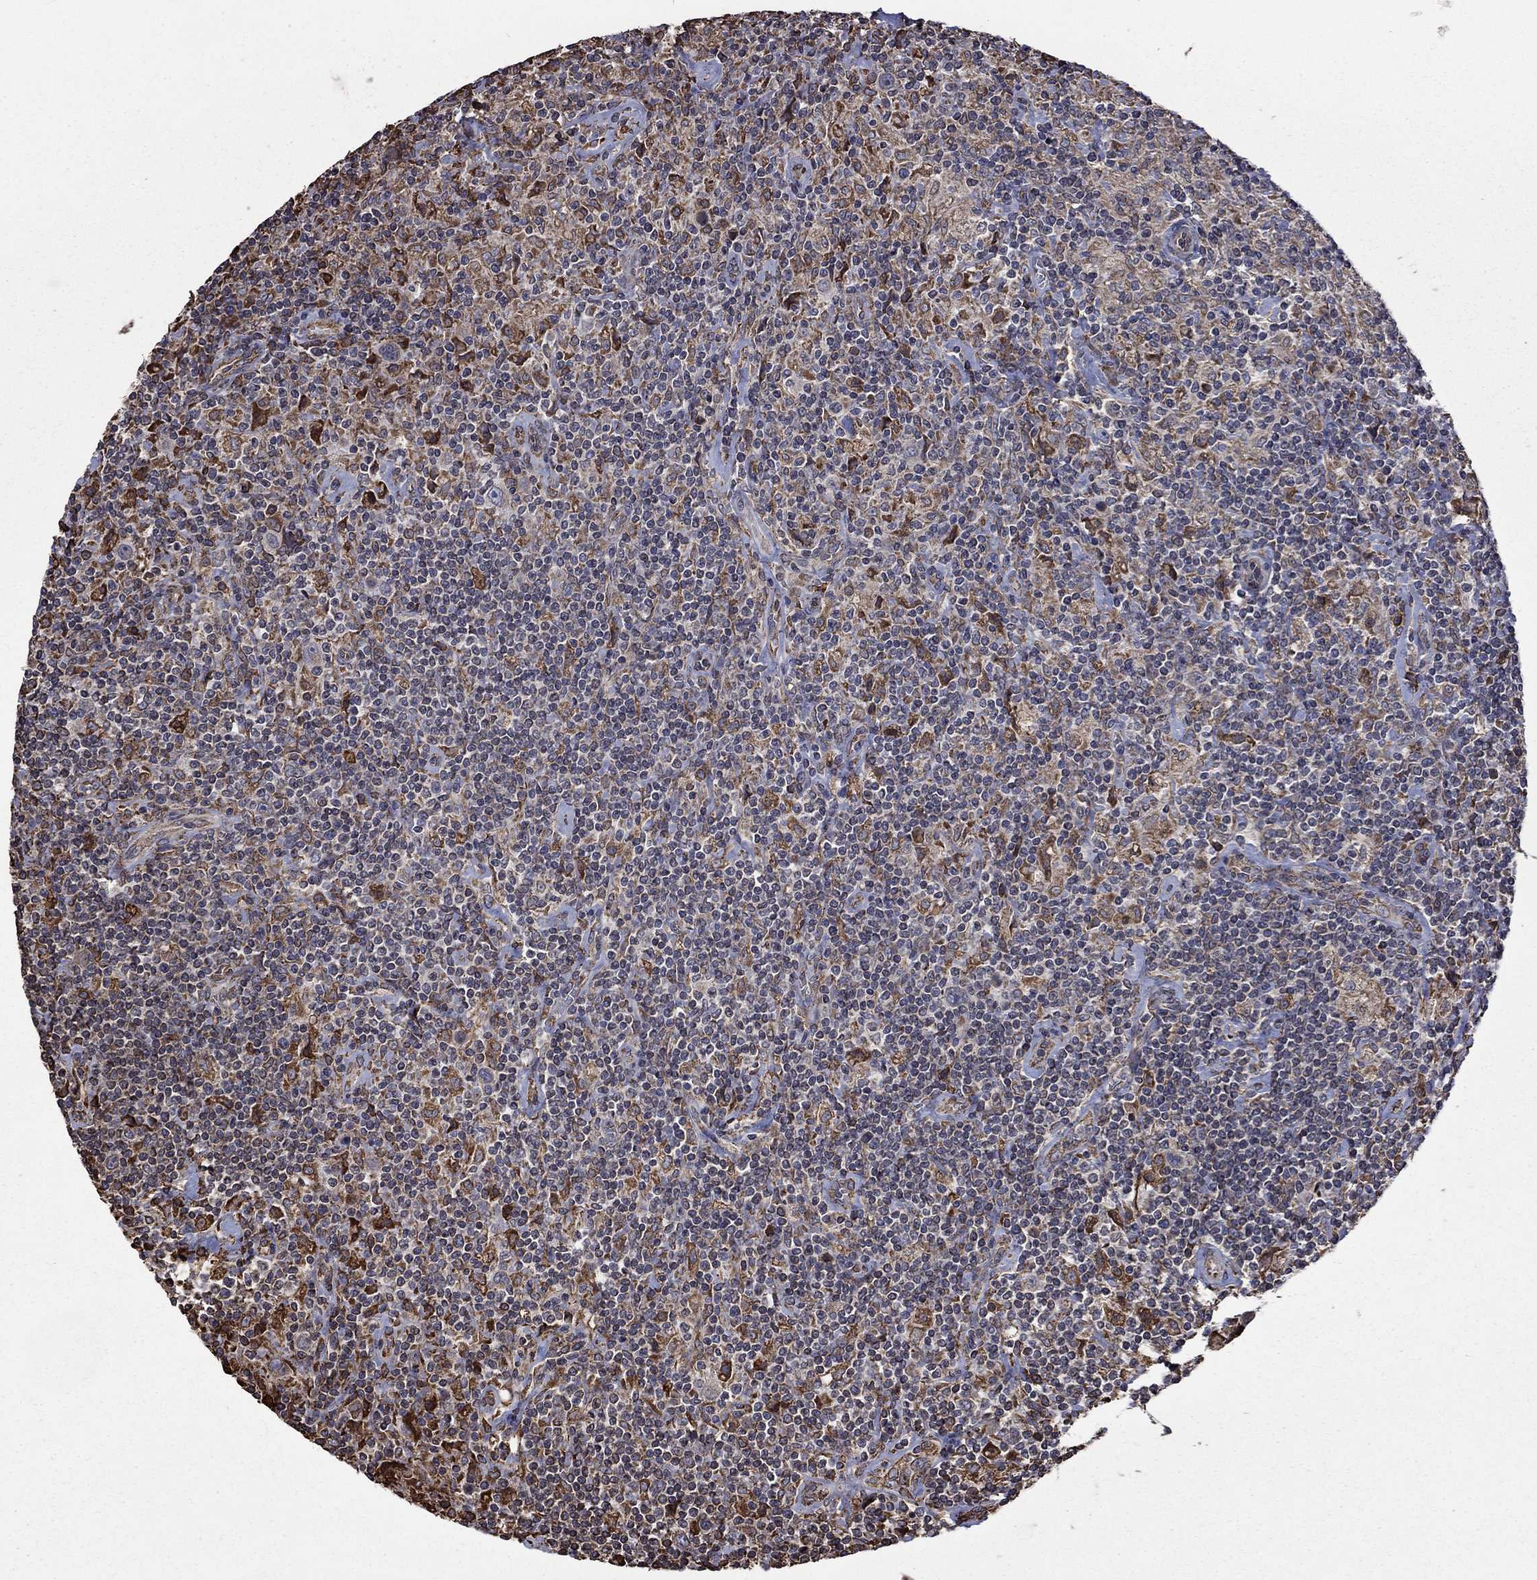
{"staining": {"intensity": "moderate", "quantity": ">75%", "location": "cytoplasmic/membranous"}, "tissue": "lymphoma", "cell_type": "Tumor cells", "image_type": "cancer", "snomed": [{"axis": "morphology", "description": "Hodgkin's disease, NOS"}, {"axis": "topography", "description": "Lymph node"}], "caption": "Moderate cytoplasmic/membranous staining for a protein is appreciated in about >75% of tumor cells of lymphoma using immunohistochemistry.", "gene": "ESRRA", "patient": {"sex": "male", "age": 70}}